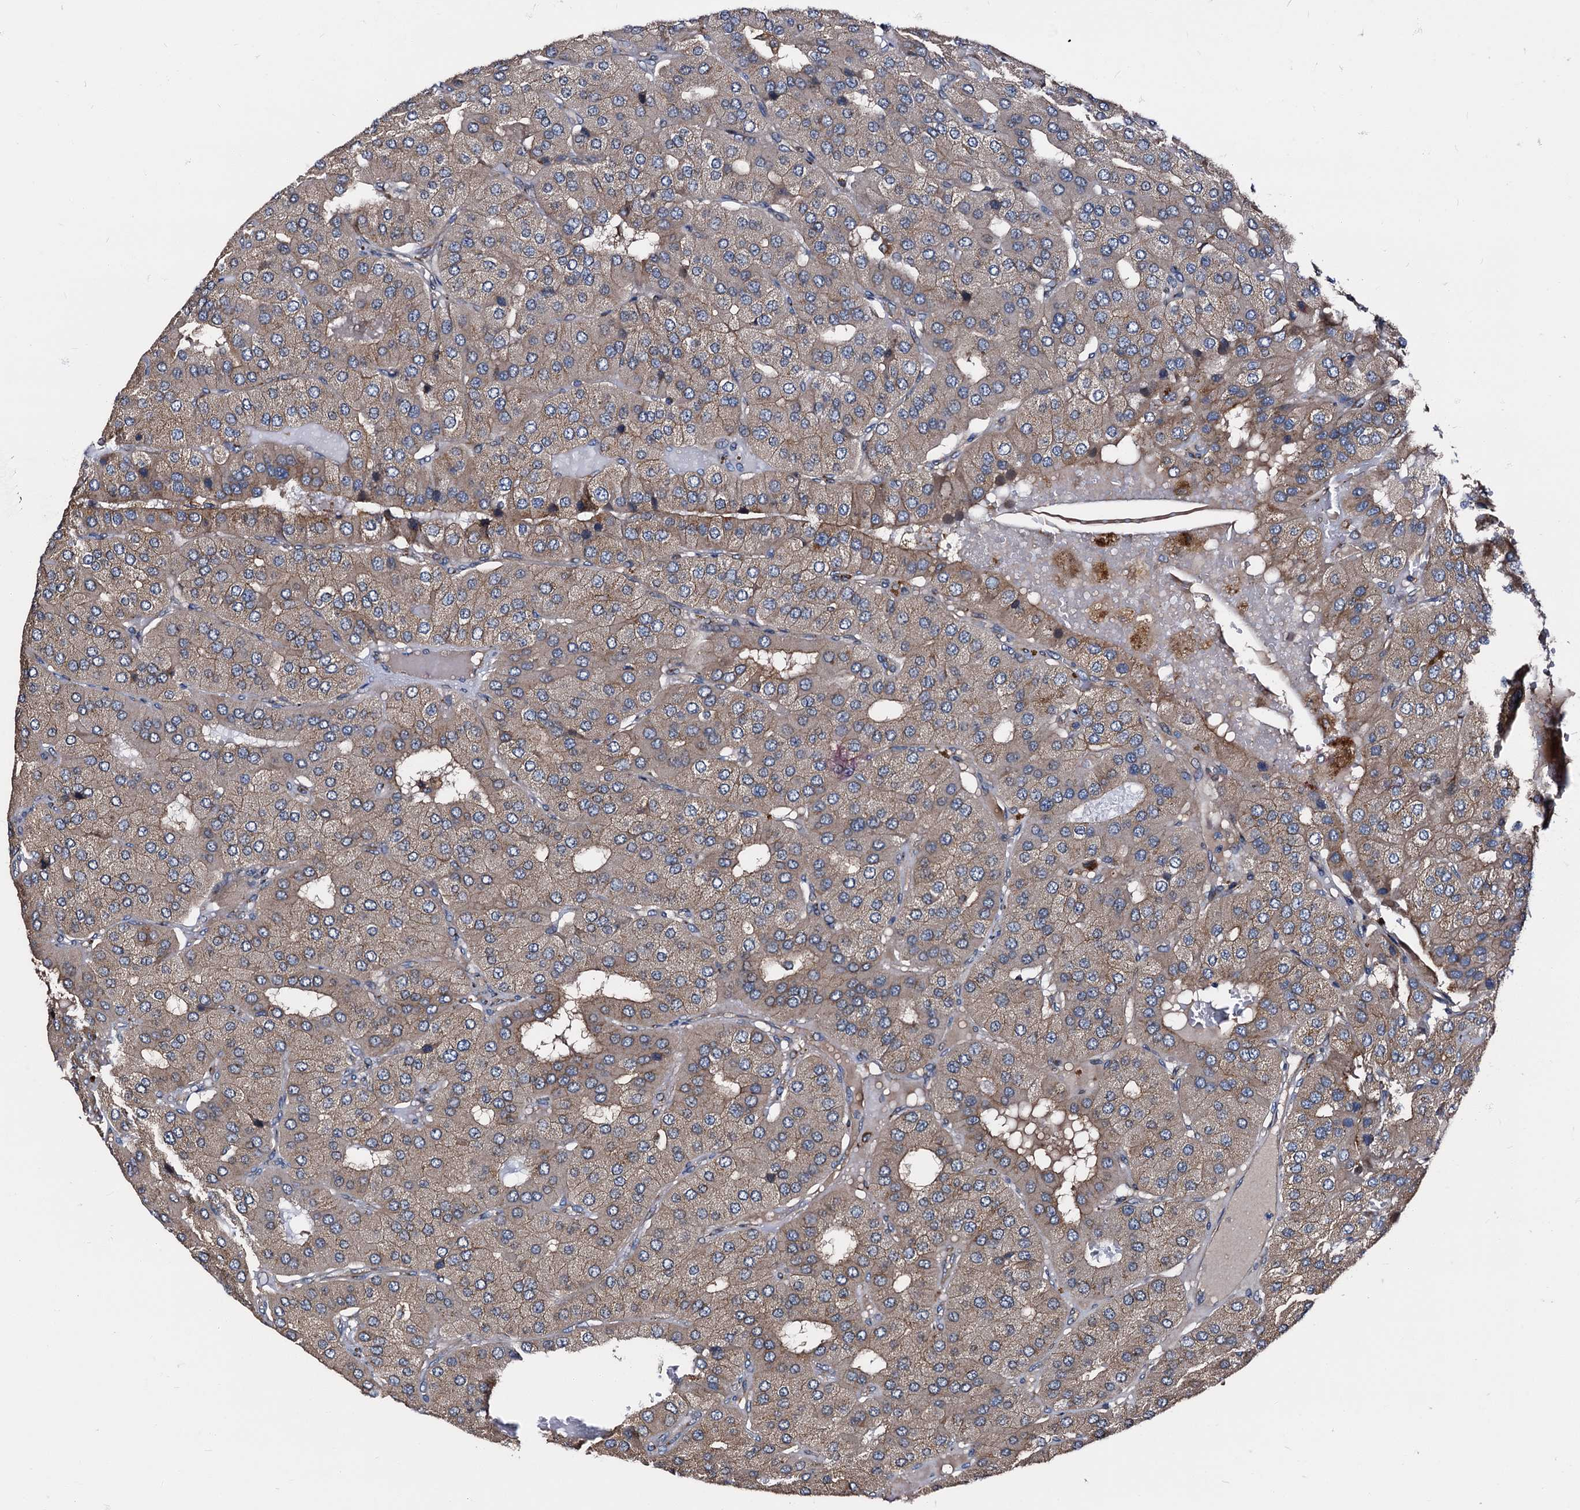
{"staining": {"intensity": "weak", "quantity": ">75%", "location": "cytoplasmic/membranous"}, "tissue": "parathyroid gland", "cell_type": "Glandular cells", "image_type": "normal", "snomed": [{"axis": "morphology", "description": "Normal tissue, NOS"}, {"axis": "morphology", "description": "Adenoma, NOS"}, {"axis": "topography", "description": "Parathyroid gland"}], "caption": "Weak cytoplasmic/membranous positivity for a protein is seen in approximately >75% of glandular cells of benign parathyroid gland using immunohistochemistry.", "gene": "PEX5", "patient": {"sex": "female", "age": 86}}